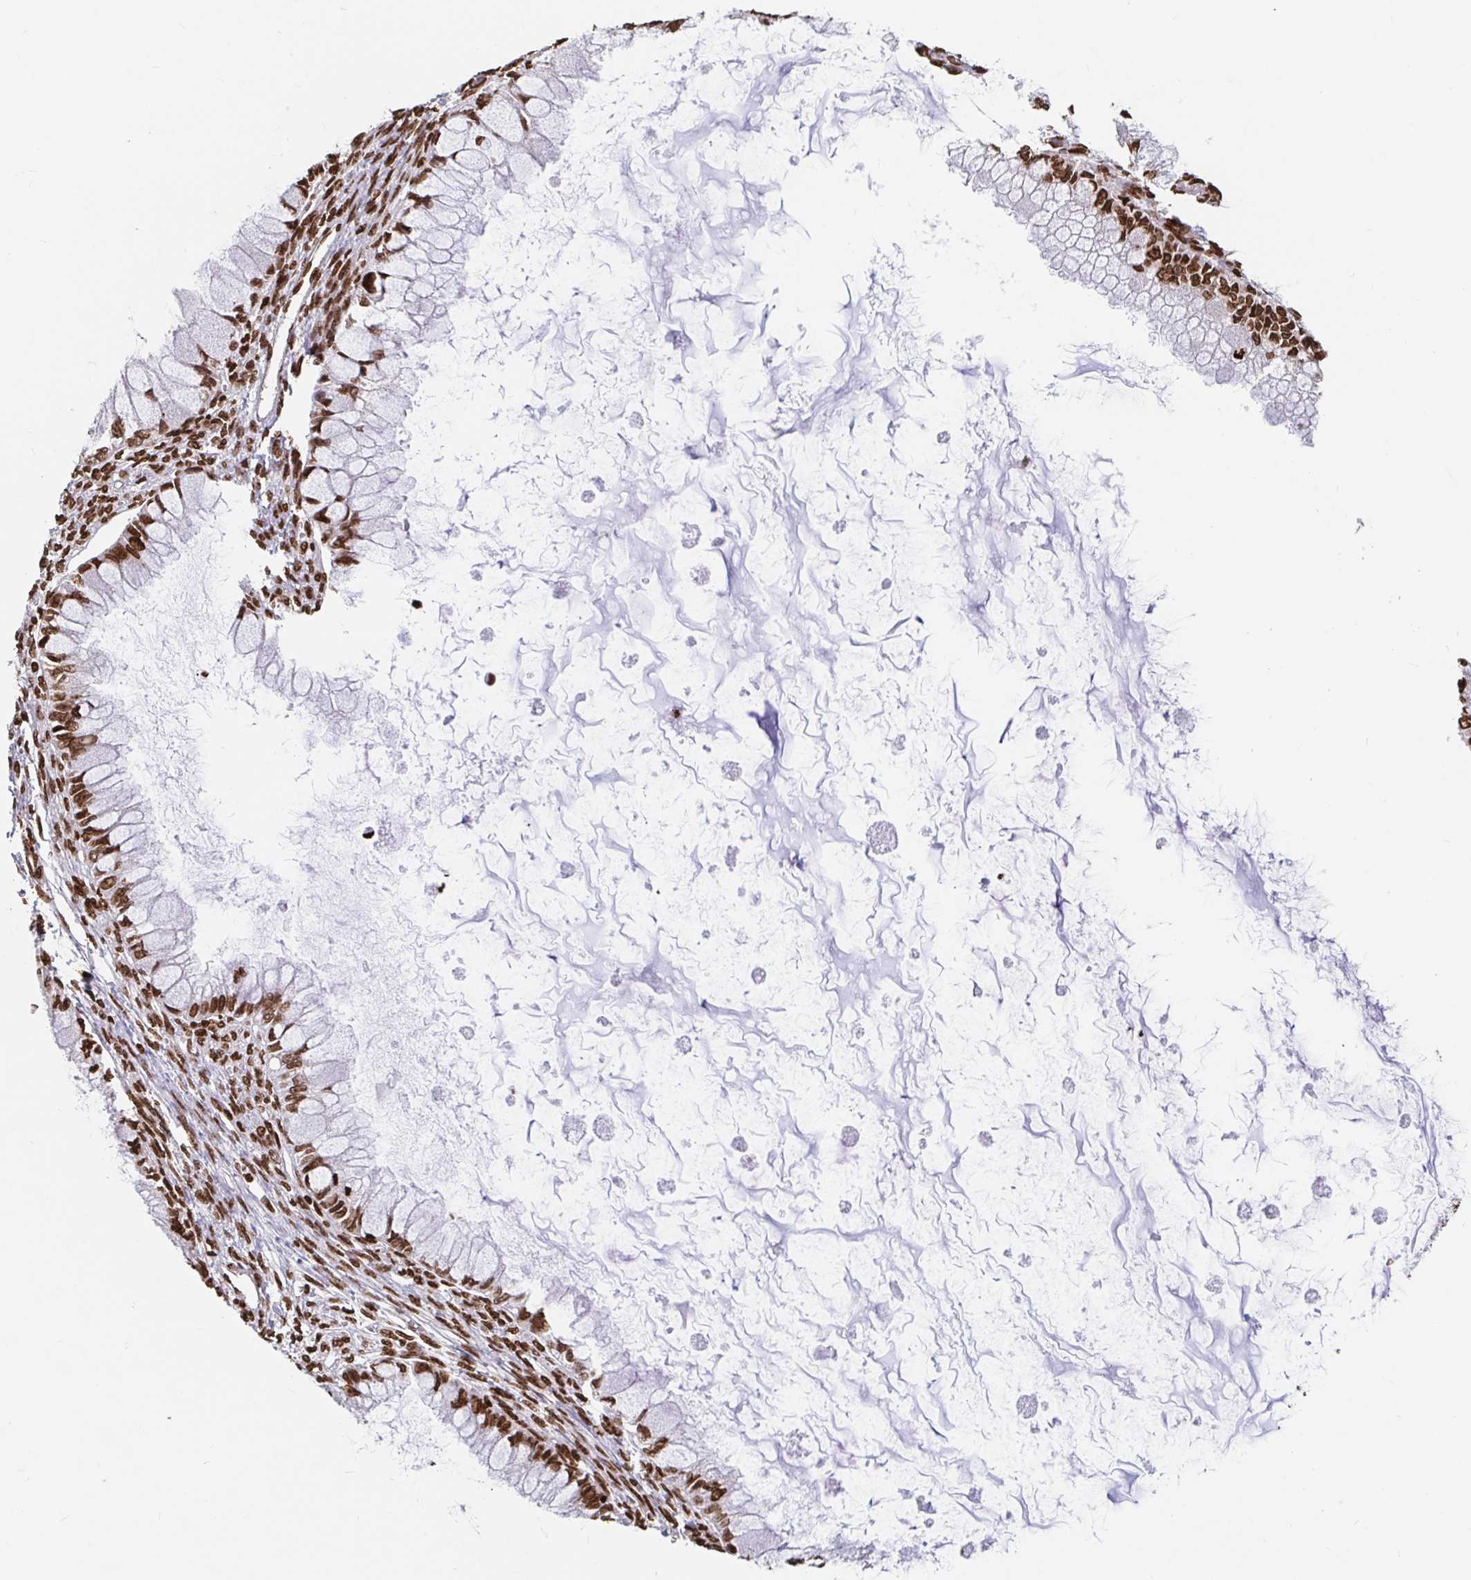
{"staining": {"intensity": "moderate", "quantity": ">75%", "location": "nuclear"}, "tissue": "ovarian cancer", "cell_type": "Tumor cells", "image_type": "cancer", "snomed": [{"axis": "morphology", "description": "Cystadenocarcinoma, mucinous, NOS"}, {"axis": "topography", "description": "Ovary"}], "caption": "Immunohistochemical staining of human mucinous cystadenocarcinoma (ovarian) exhibits medium levels of moderate nuclear protein positivity in approximately >75% of tumor cells.", "gene": "H2BC5", "patient": {"sex": "female", "age": 34}}